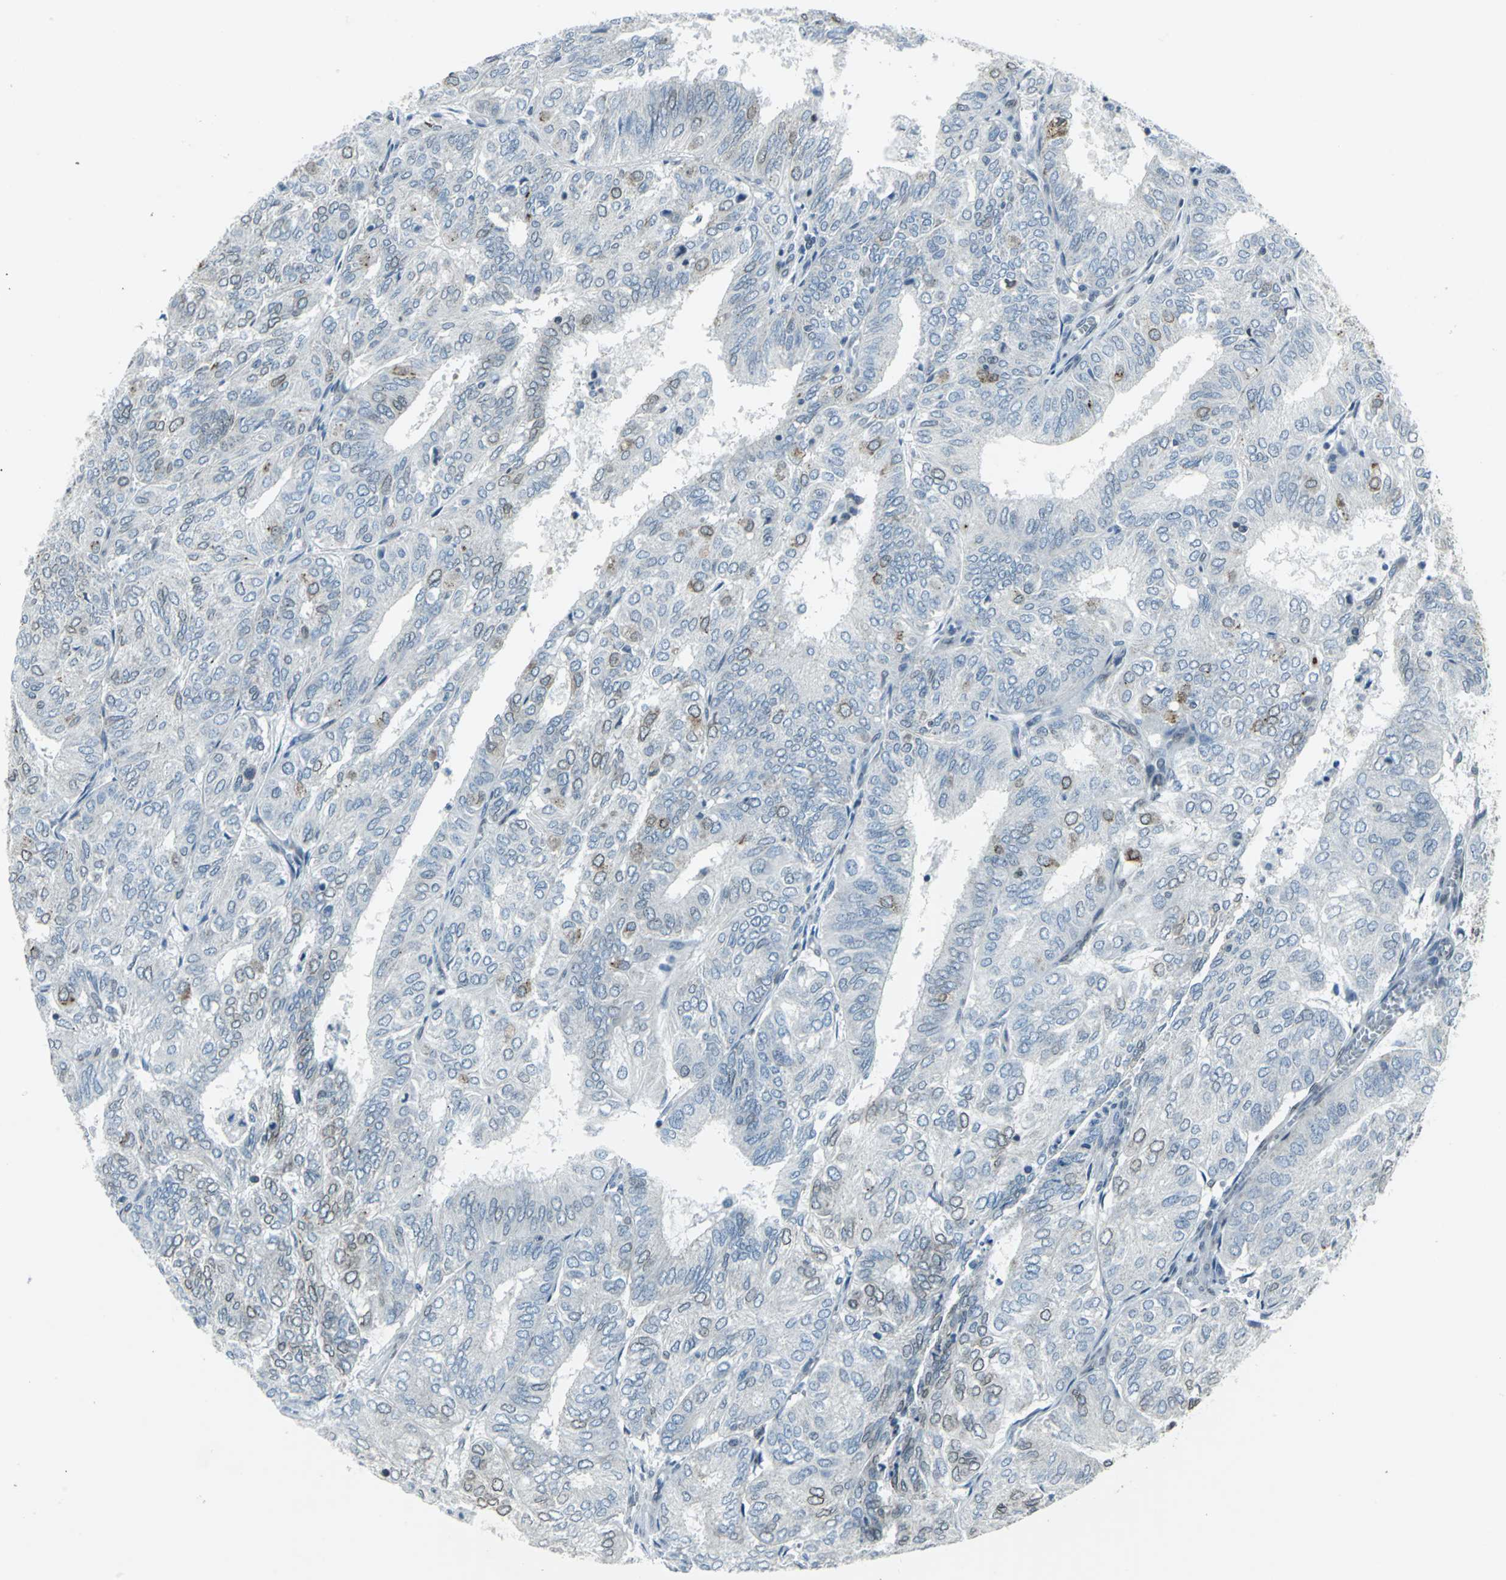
{"staining": {"intensity": "weak", "quantity": ">75%", "location": "cytoplasmic/membranous,nuclear"}, "tissue": "endometrial cancer", "cell_type": "Tumor cells", "image_type": "cancer", "snomed": [{"axis": "morphology", "description": "Adenocarcinoma, NOS"}, {"axis": "topography", "description": "Uterus"}], "caption": "Adenocarcinoma (endometrial) stained for a protein (brown) shows weak cytoplasmic/membranous and nuclear positive staining in about >75% of tumor cells.", "gene": "SNUPN", "patient": {"sex": "female", "age": 60}}